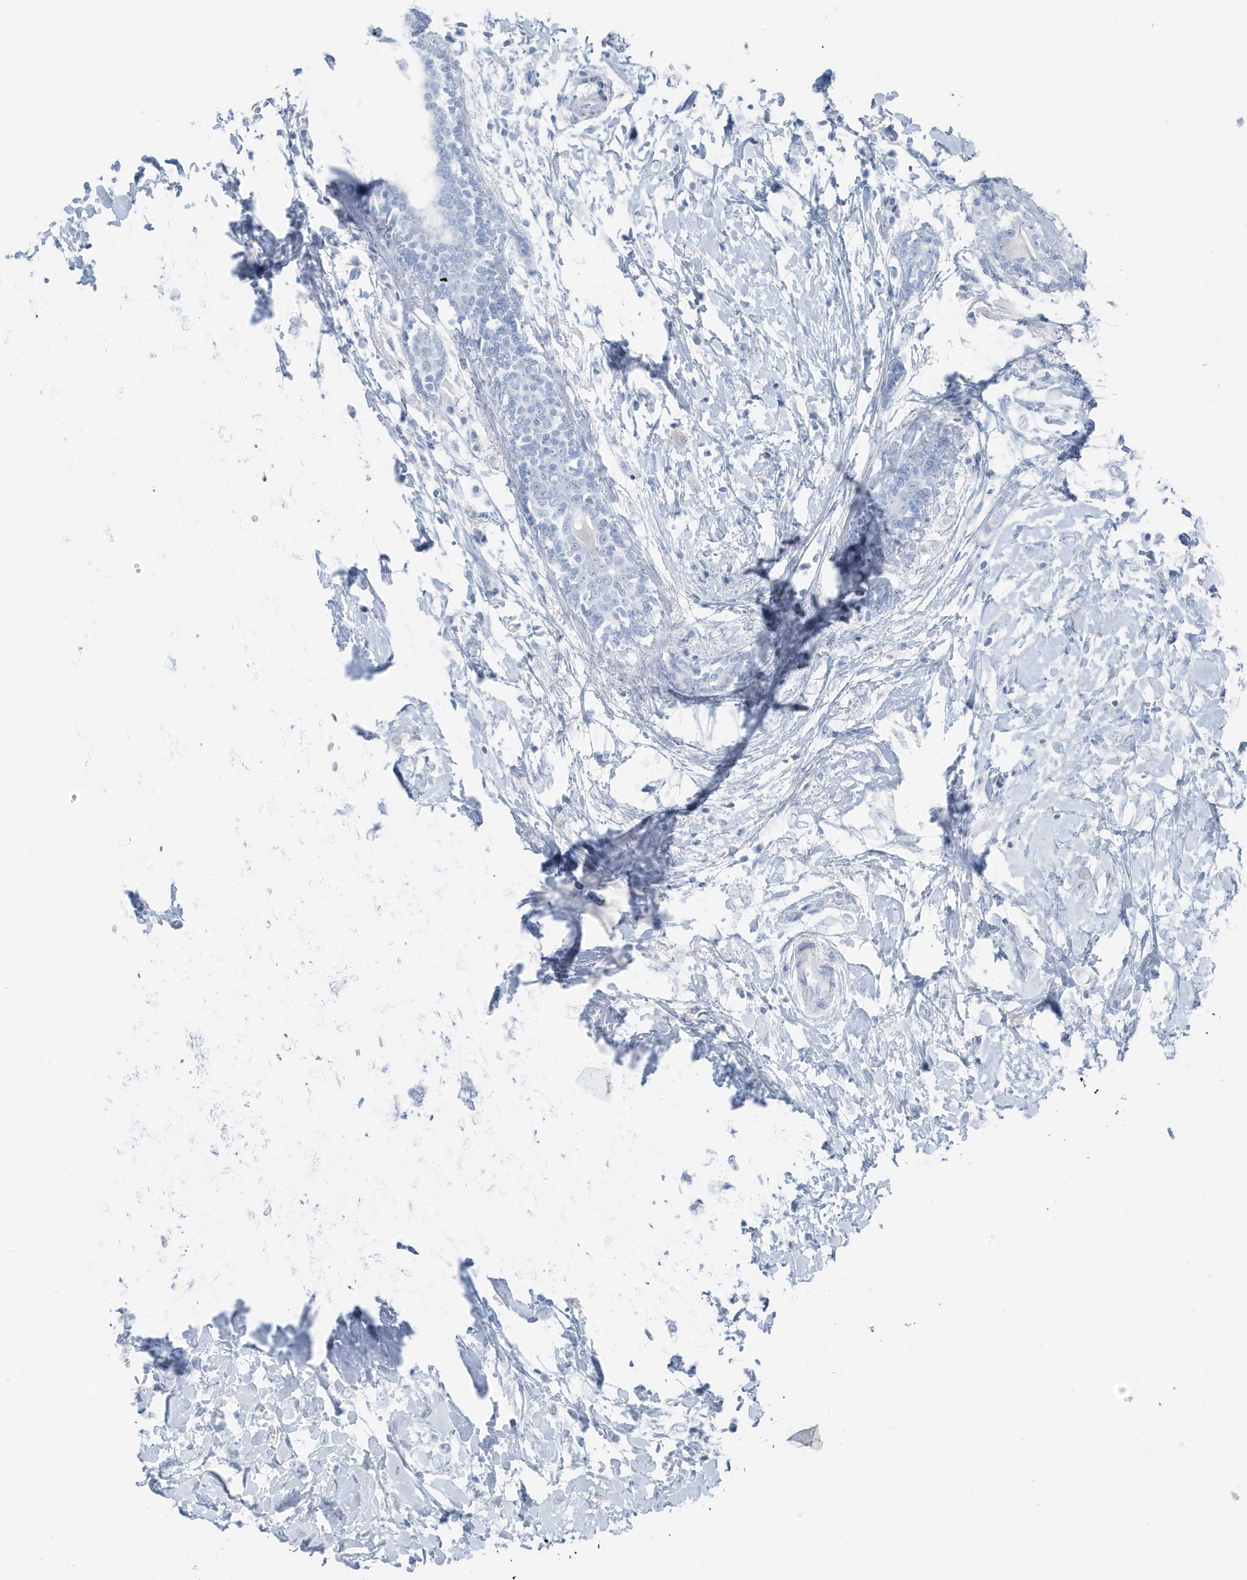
{"staining": {"intensity": "negative", "quantity": "none", "location": "none"}, "tissue": "breast cancer", "cell_type": "Tumor cells", "image_type": "cancer", "snomed": [{"axis": "morphology", "description": "Normal tissue, NOS"}, {"axis": "morphology", "description": "Lobular carcinoma"}, {"axis": "topography", "description": "Breast"}], "caption": "High power microscopy histopathology image of an immunohistochemistry photomicrograph of breast cancer (lobular carcinoma), revealing no significant staining in tumor cells.", "gene": "ZFP64", "patient": {"sex": "female", "age": 47}}